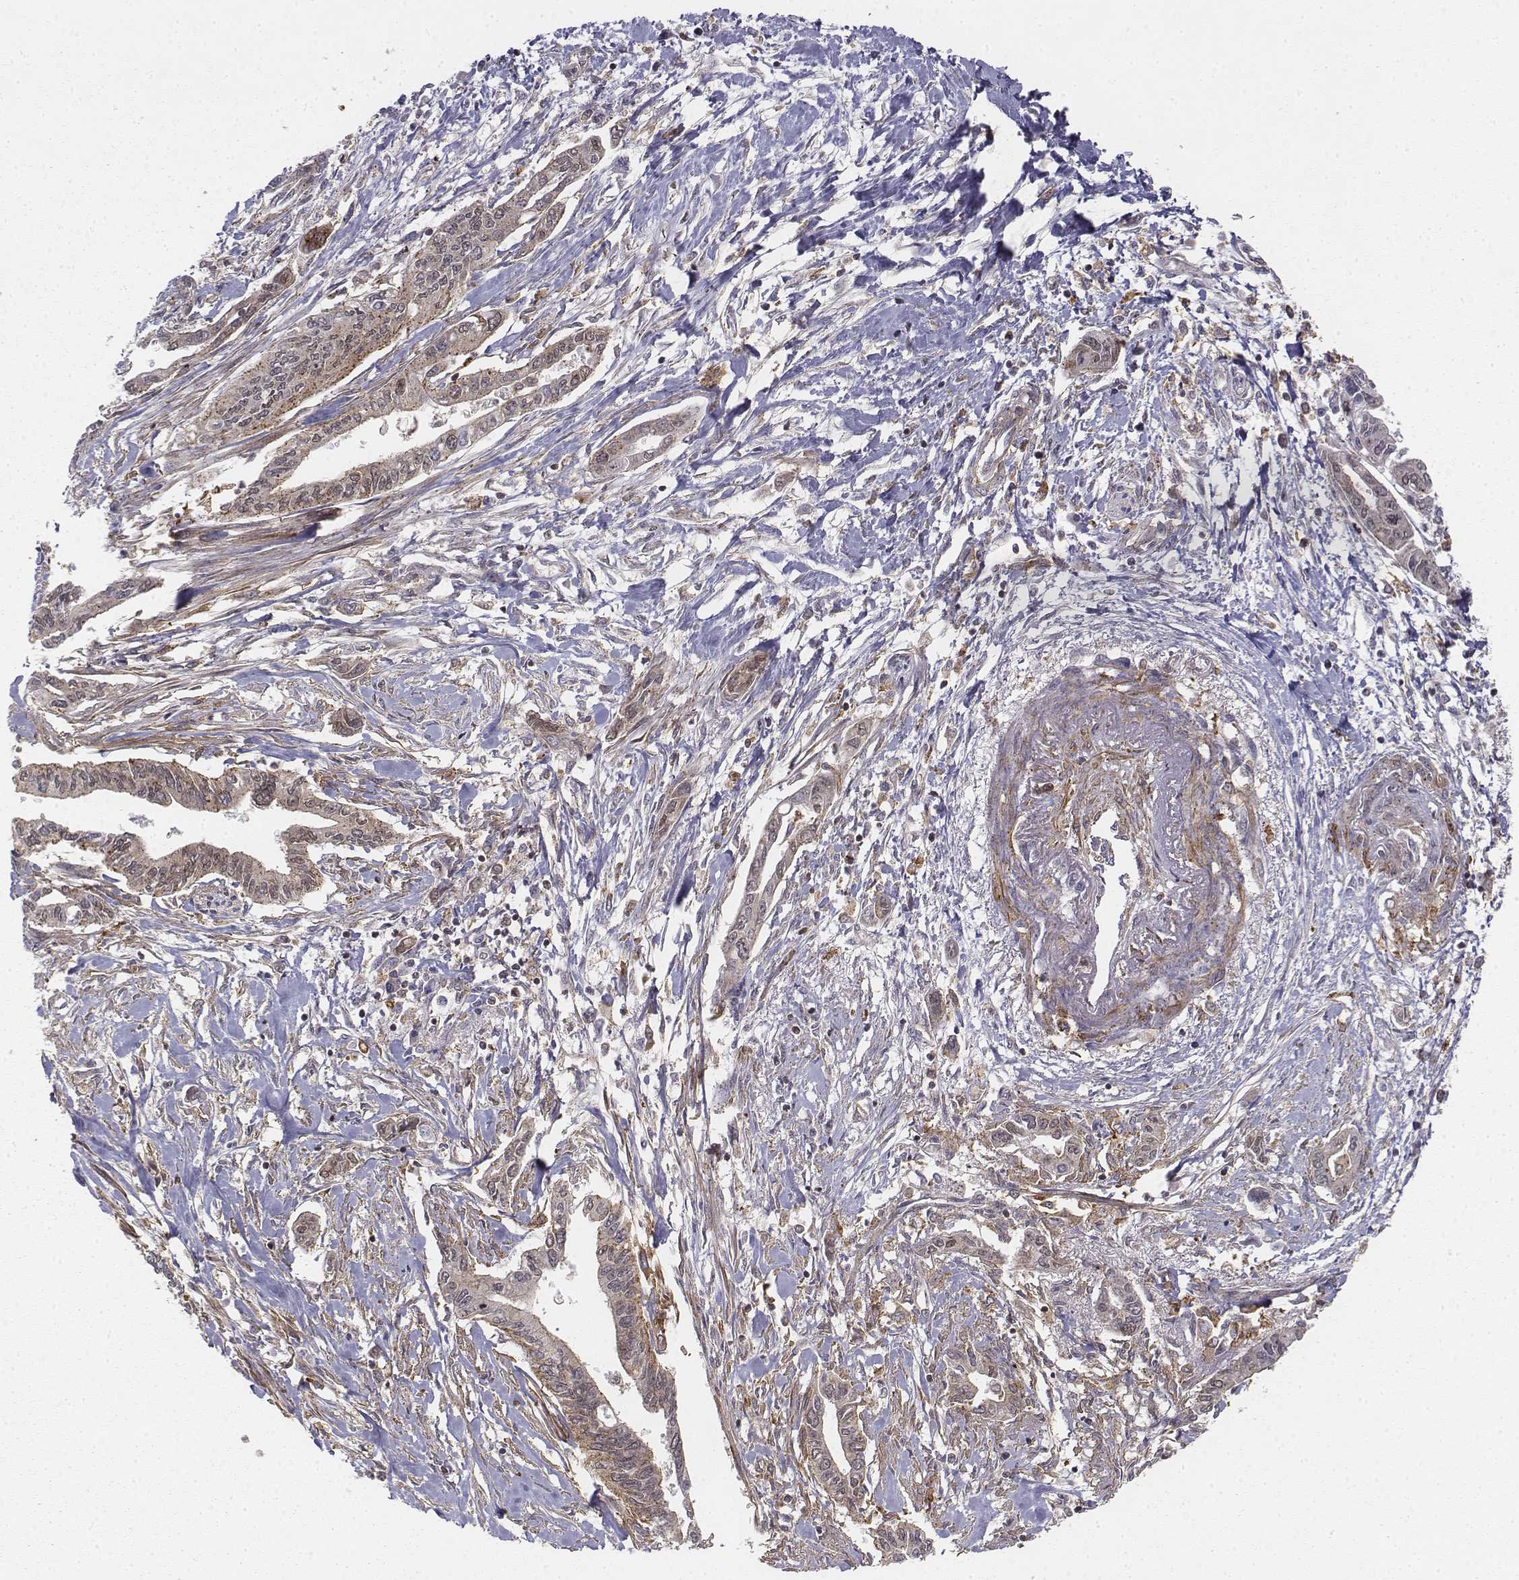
{"staining": {"intensity": "weak", "quantity": "25%-75%", "location": "cytoplasmic/membranous"}, "tissue": "pancreatic cancer", "cell_type": "Tumor cells", "image_type": "cancer", "snomed": [{"axis": "morphology", "description": "Adenocarcinoma, NOS"}, {"axis": "topography", "description": "Pancreas"}], "caption": "Tumor cells display weak cytoplasmic/membranous positivity in about 25%-75% of cells in pancreatic adenocarcinoma. The staining was performed using DAB (3,3'-diaminobenzidine), with brown indicating positive protein expression. Nuclei are stained blue with hematoxylin.", "gene": "ZFYVE19", "patient": {"sex": "male", "age": 60}}